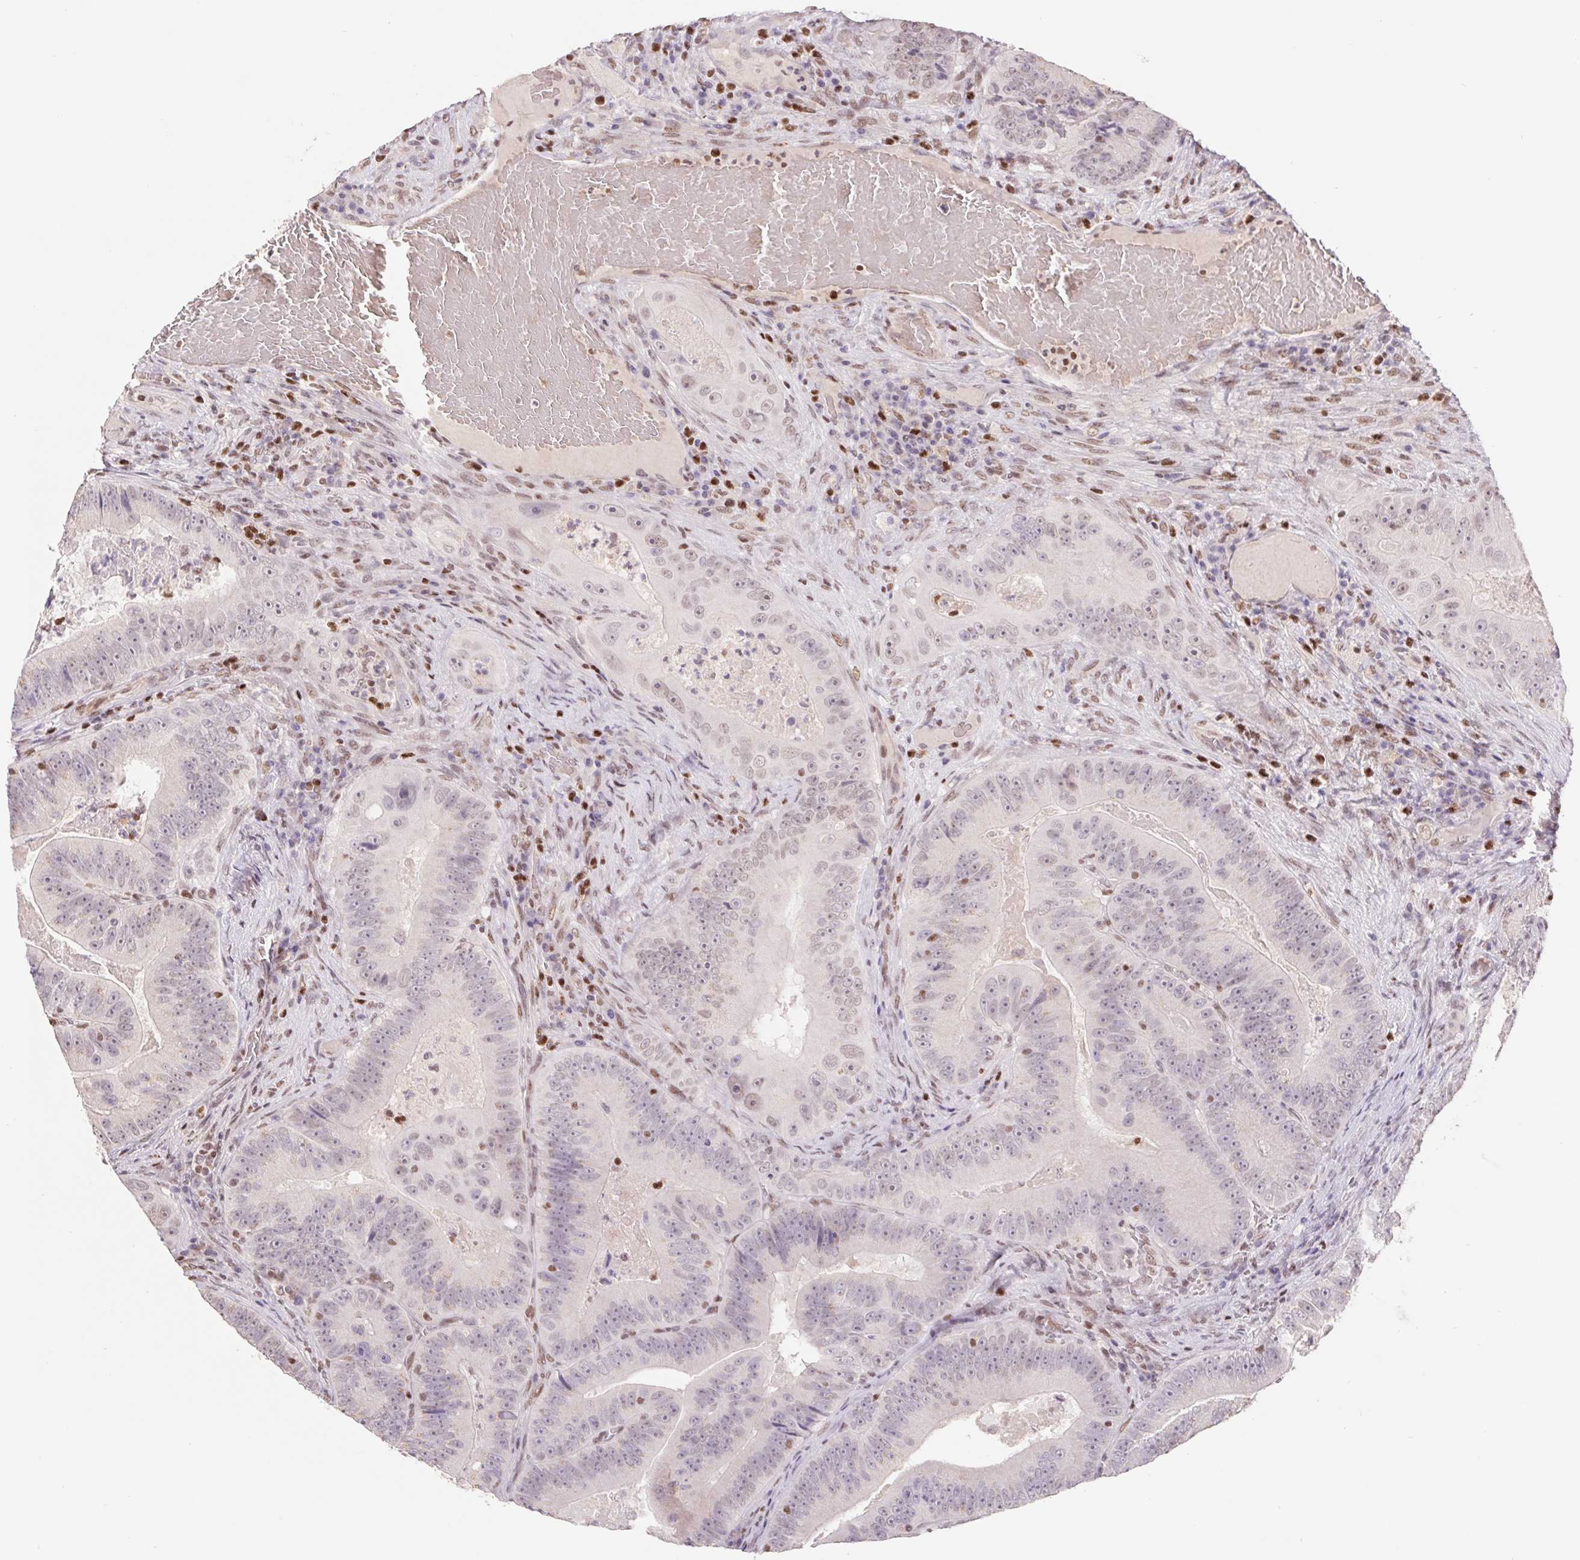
{"staining": {"intensity": "weak", "quantity": "<25%", "location": "nuclear"}, "tissue": "colorectal cancer", "cell_type": "Tumor cells", "image_type": "cancer", "snomed": [{"axis": "morphology", "description": "Adenocarcinoma, NOS"}, {"axis": "topography", "description": "Colon"}], "caption": "Immunohistochemistry of adenocarcinoma (colorectal) displays no staining in tumor cells.", "gene": "TRERF1", "patient": {"sex": "female", "age": 86}}